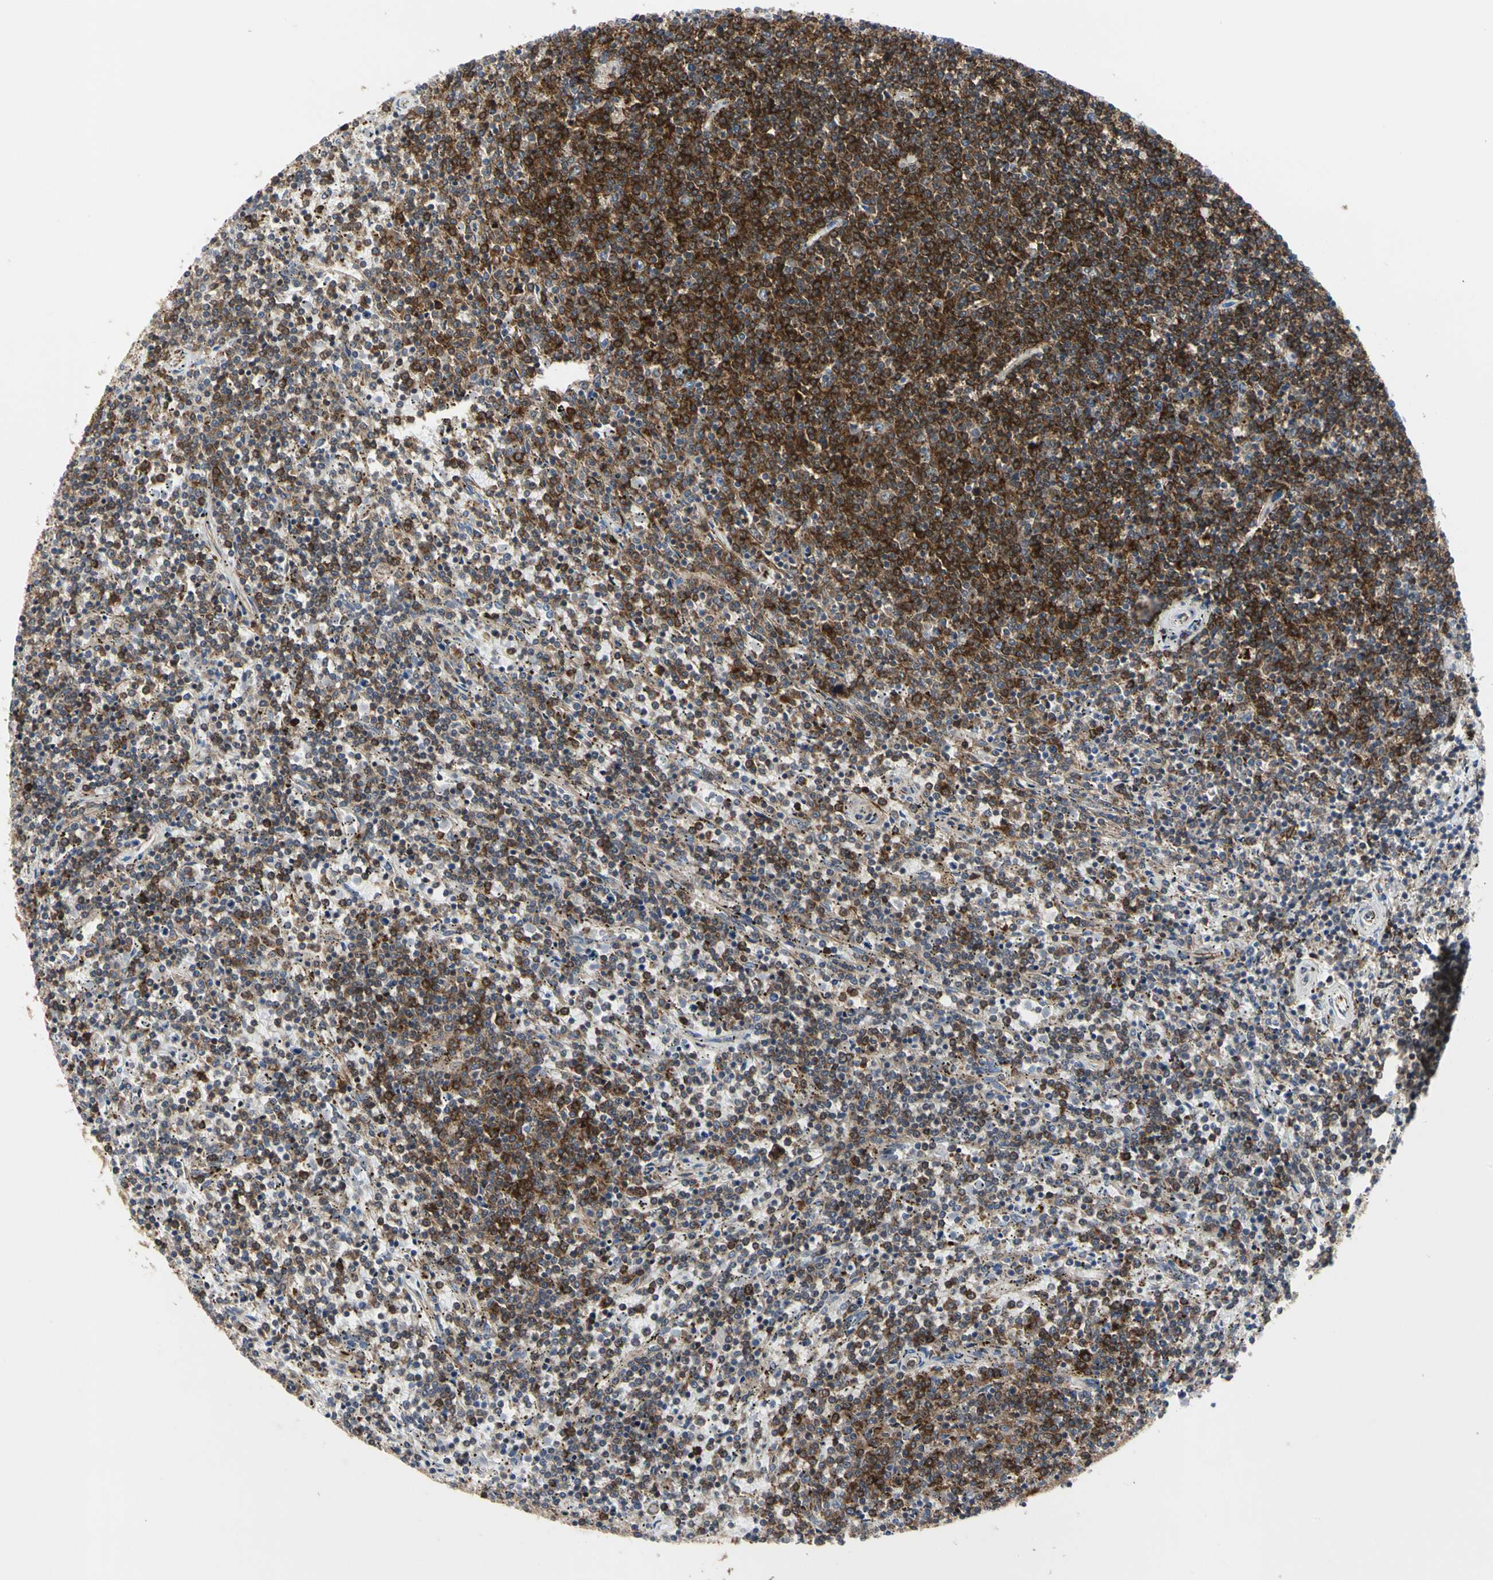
{"staining": {"intensity": "strong", "quantity": "25%-75%", "location": "cytoplasmic/membranous"}, "tissue": "lymphoma", "cell_type": "Tumor cells", "image_type": "cancer", "snomed": [{"axis": "morphology", "description": "Malignant lymphoma, non-Hodgkin's type, Low grade"}, {"axis": "topography", "description": "Spleen"}], "caption": "Lymphoma was stained to show a protein in brown. There is high levels of strong cytoplasmic/membranous positivity in about 25%-75% of tumor cells.", "gene": "NAPG", "patient": {"sex": "female", "age": 50}}